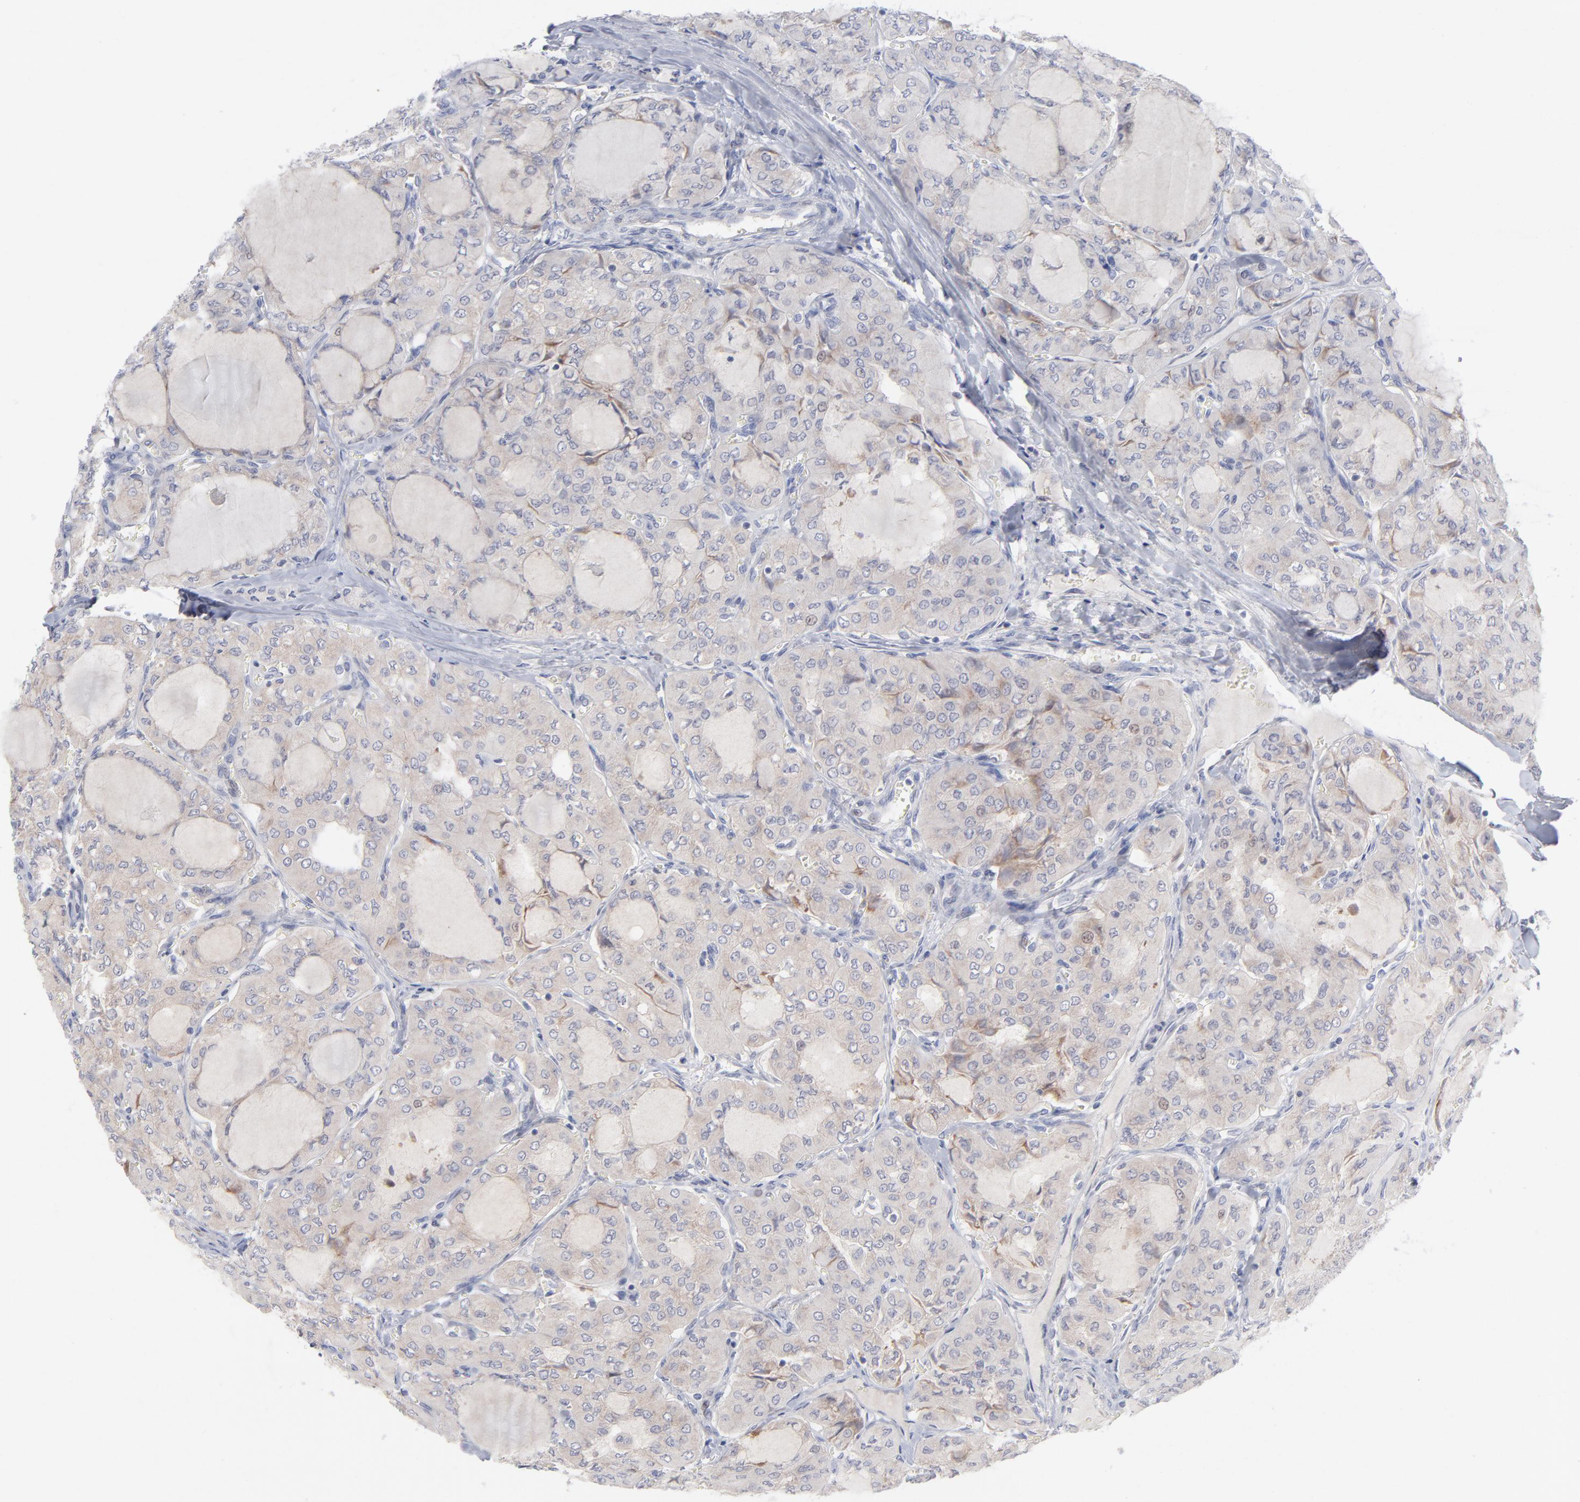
{"staining": {"intensity": "negative", "quantity": "none", "location": "none"}, "tissue": "thyroid cancer", "cell_type": "Tumor cells", "image_type": "cancer", "snomed": [{"axis": "morphology", "description": "Papillary adenocarcinoma, NOS"}, {"axis": "topography", "description": "Thyroid gland"}], "caption": "The immunohistochemistry histopathology image has no significant positivity in tumor cells of thyroid cancer tissue.", "gene": "RPS24", "patient": {"sex": "male", "age": 20}}